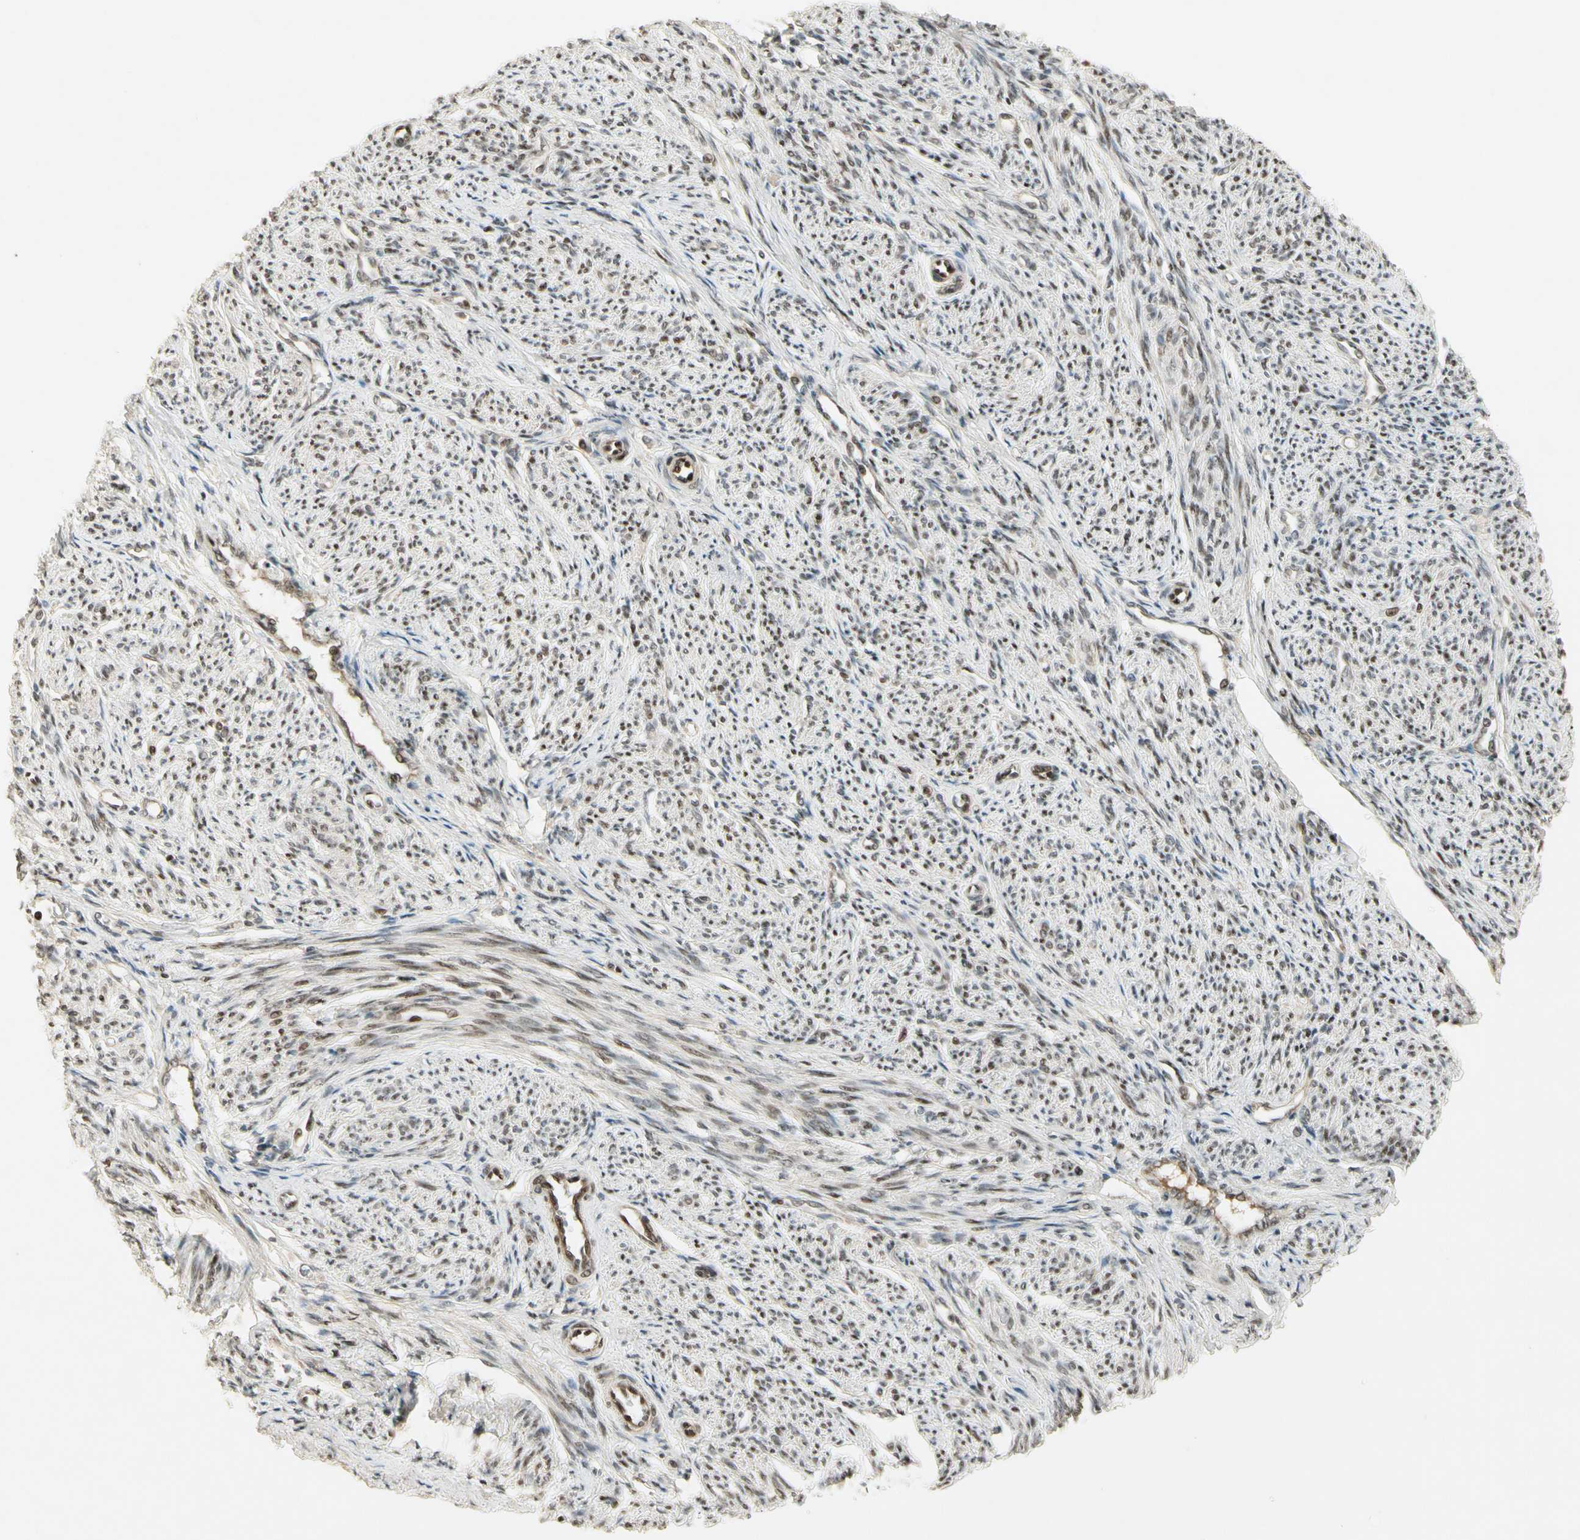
{"staining": {"intensity": "weak", "quantity": "25%-75%", "location": "nuclear"}, "tissue": "smooth muscle", "cell_type": "Smooth muscle cells", "image_type": "normal", "snomed": [{"axis": "morphology", "description": "Normal tissue, NOS"}, {"axis": "topography", "description": "Smooth muscle"}], "caption": "Immunohistochemistry (DAB) staining of benign smooth muscle reveals weak nuclear protein expression in approximately 25%-75% of smooth muscle cells. (DAB IHC, brown staining for protein, blue staining for nuclei).", "gene": "CDK11A", "patient": {"sex": "female", "age": 65}}